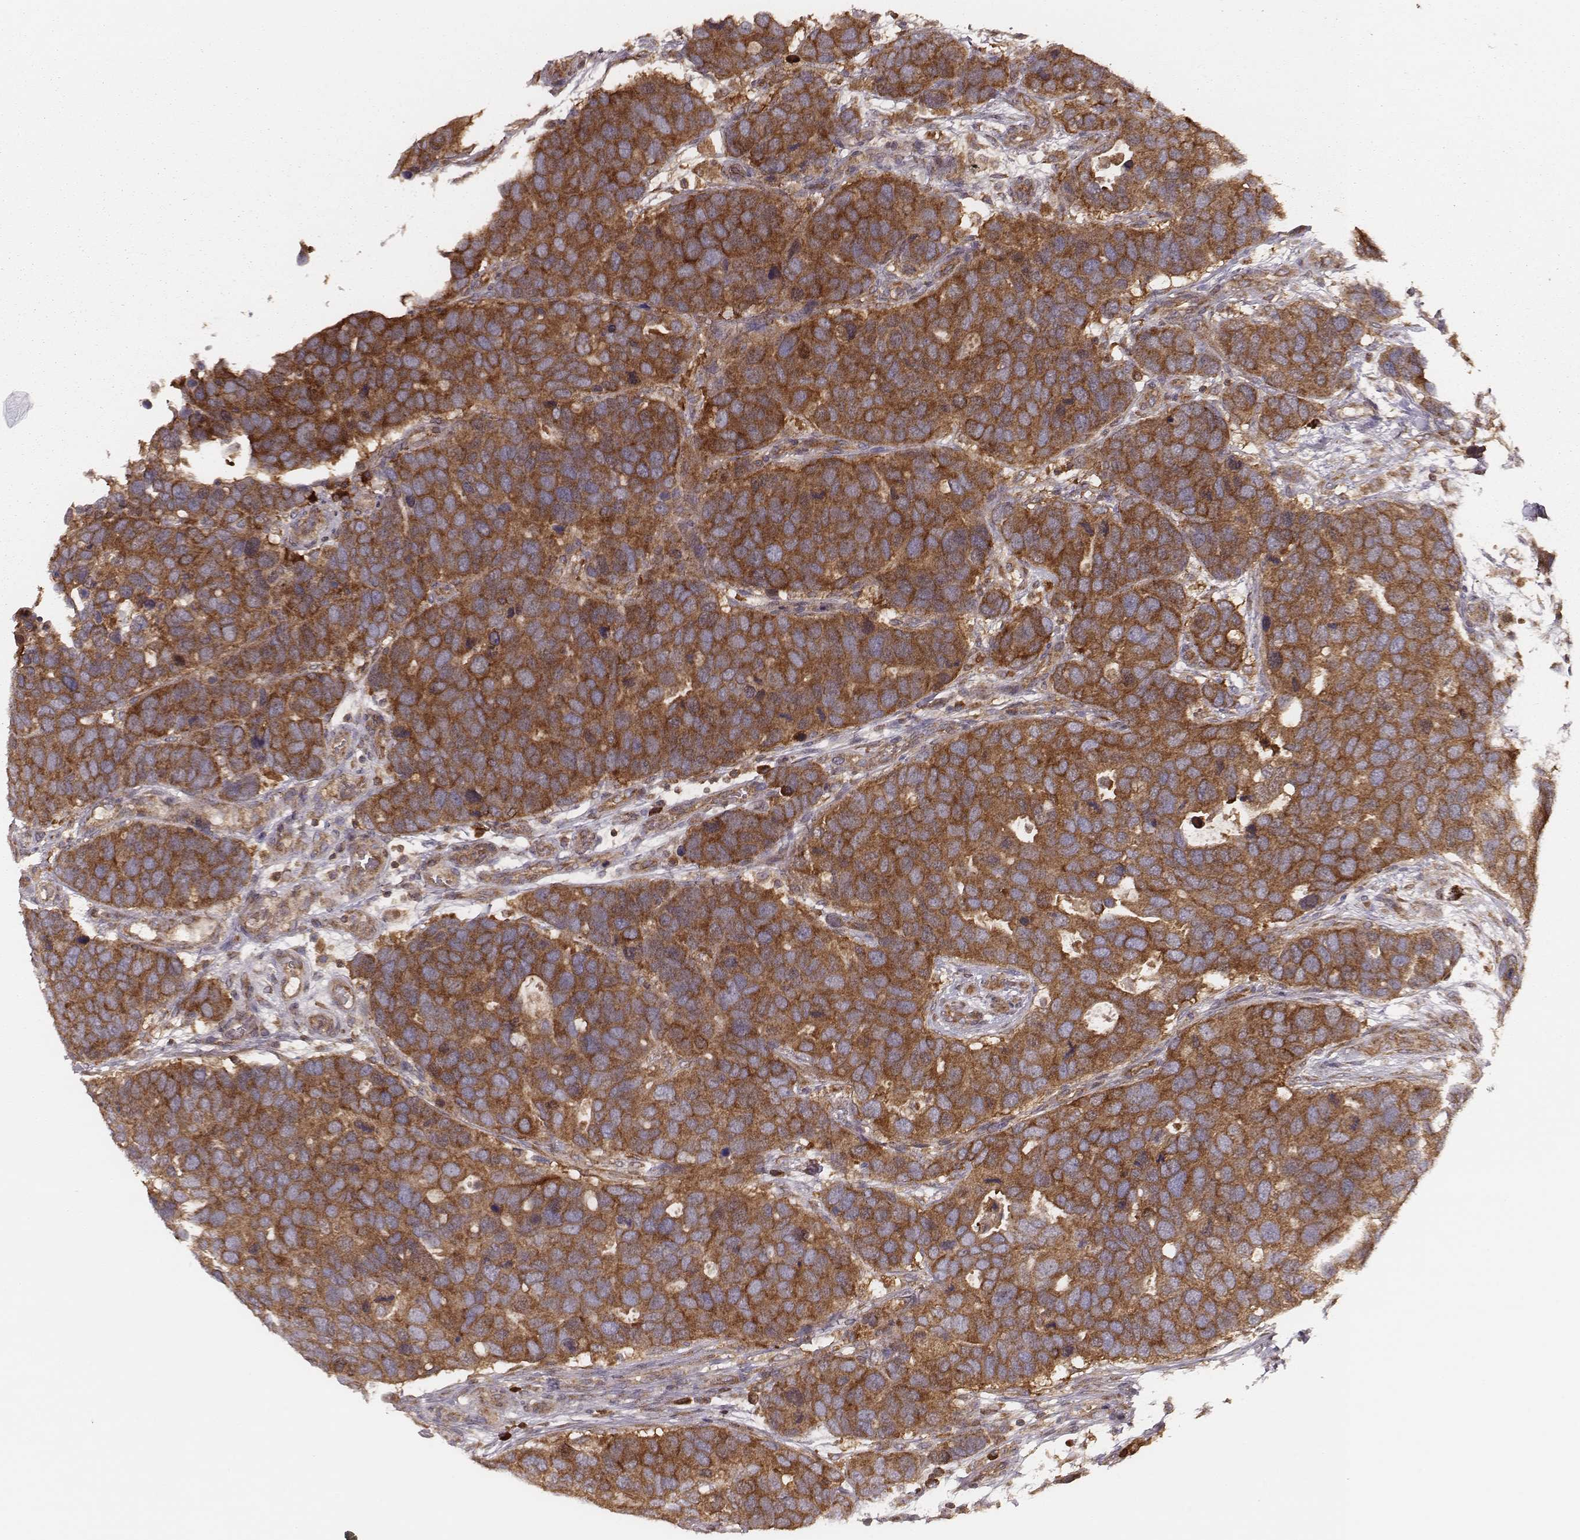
{"staining": {"intensity": "strong", "quantity": ">75%", "location": "cytoplasmic/membranous"}, "tissue": "breast cancer", "cell_type": "Tumor cells", "image_type": "cancer", "snomed": [{"axis": "morphology", "description": "Duct carcinoma"}, {"axis": "topography", "description": "Breast"}], "caption": "Immunohistochemistry image of neoplastic tissue: human invasive ductal carcinoma (breast) stained using IHC reveals high levels of strong protein expression localized specifically in the cytoplasmic/membranous of tumor cells, appearing as a cytoplasmic/membranous brown color.", "gene": "CARS1", "patient": {"sex": "female", "age": 83}}